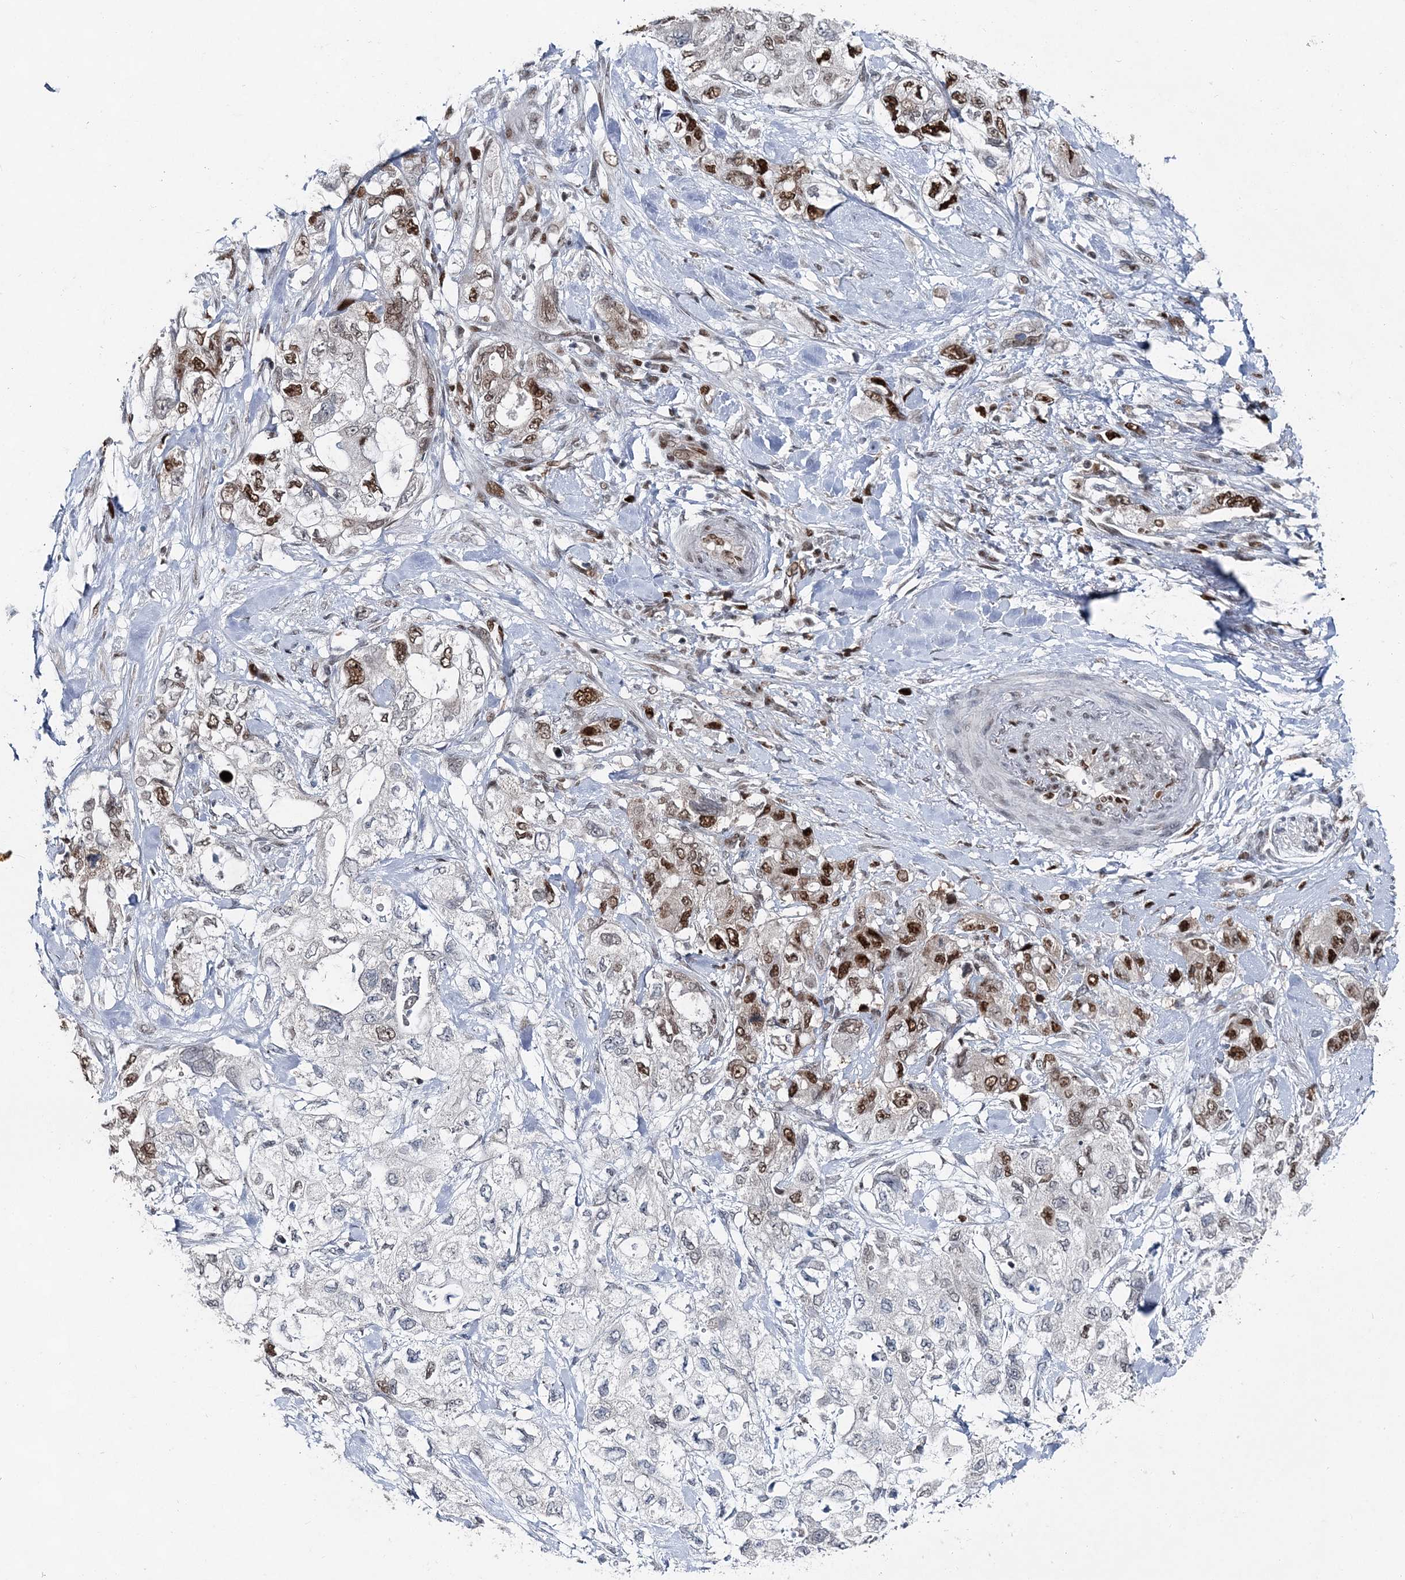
{"staining": {"intensity": "strong", "quantity": "25%-75%", "location": "nuclear"}, "tissue": "pancreatic cancer", "cell_type": "Tumor cells", "image_type": "cancer", "snomed": [{"axis": "morphology", "description": "Adenocarcinoma, NOS"}, {"axis": "topography", "description": "Pancreas"}], "caption": "This is an image of immunohistochemistry (IHC) staining of pancreatic cancer, which shows strong positivity in the nuclear of tumor cells.", "gene": "HAT1", "patient": {"sex": "female", "age": 73}}